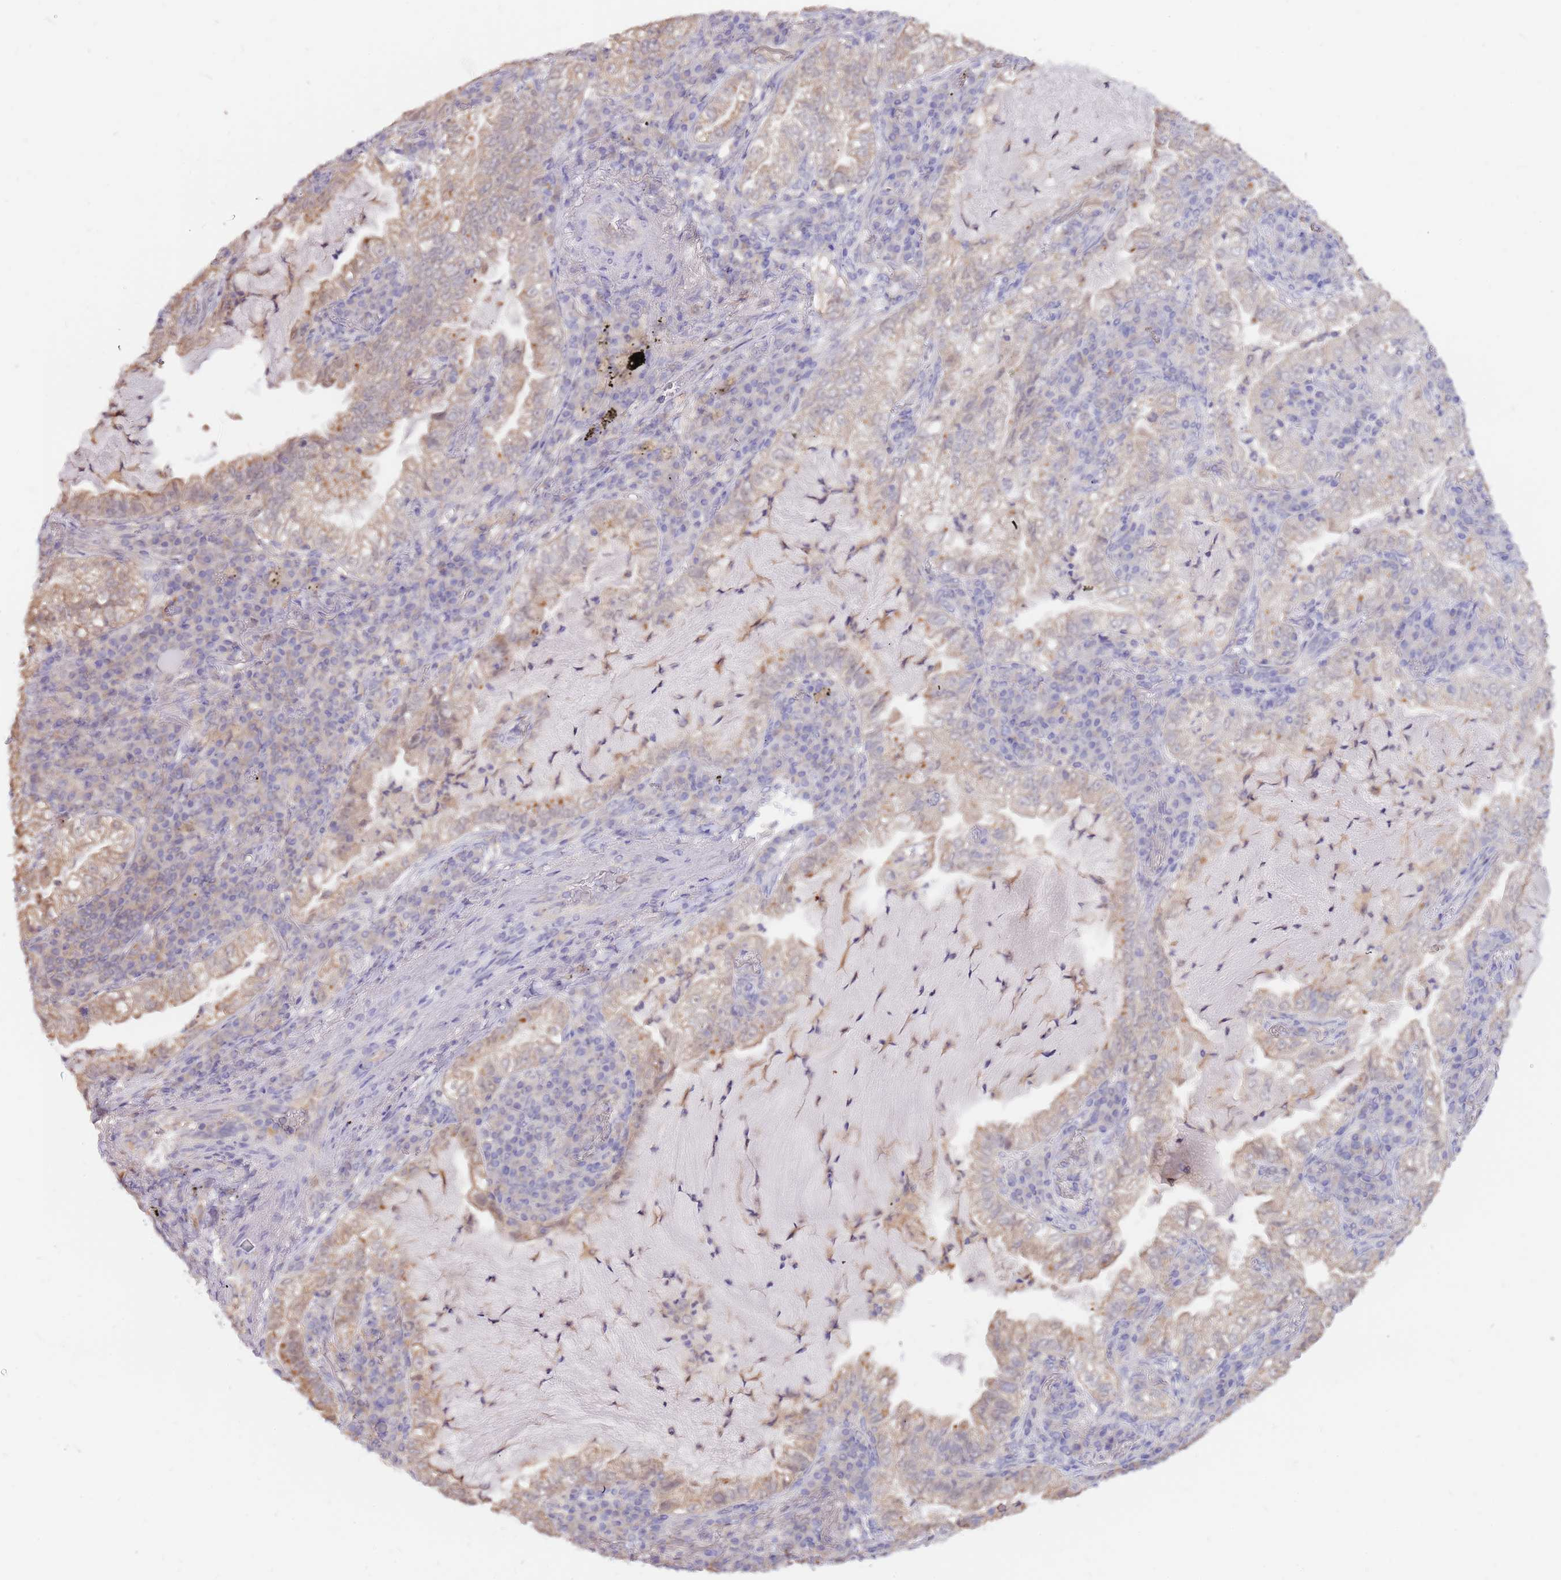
{"staining": {"intensity": "weak", "quantity": "25%-75%", "location": "cytoplasmic/membranous"}, "tissue": "lung cancer", "cell_type": "Tumor cells", "image_type": "cancer", "snomed": [{"axis": "morphology", "description": "Adenocarcinoma, NOS"}, {"axis": "topography", "description": "Lung"}], "caption": "The histopathology image exhibits staining of lung adenocarcinoma, revealing weak cytoplasmic/membranous protein positivity (brown color) within tumor cells. The staining was performed using DAB (3,3'-diaminobenzidine), with brown indicating positive protein expression. Nuclei are stained blue with hematoxylin.", "gene": "AP5S1", "patient": {"sex": "female", "age": 73}}